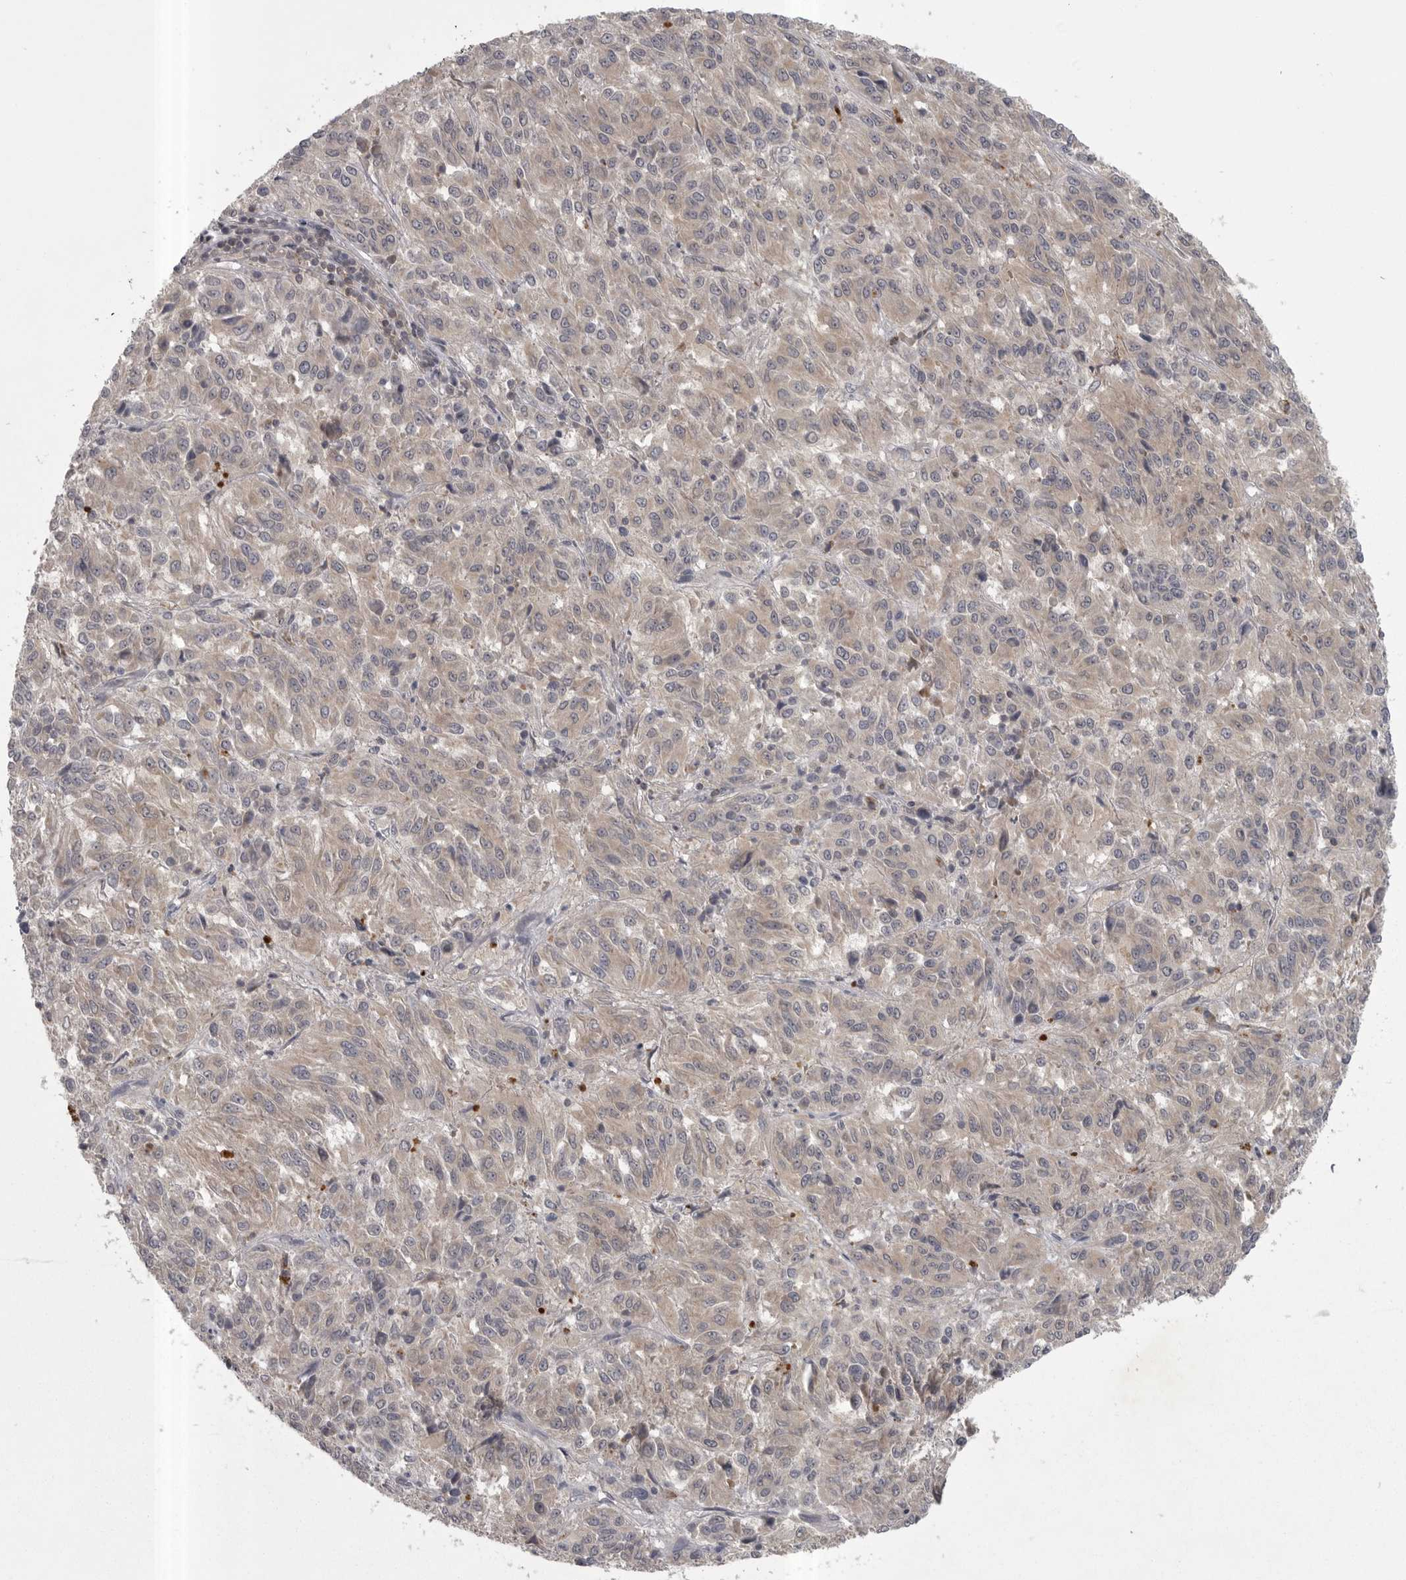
{"staining": {"intensity": "weak", "quantity": "<25%", "location": "cytoplasmic/membranous"}, "tissue": "melanoma", "cell_type": "Tumor cells", "image_type": "cancer", "snomed": [{"axis": "morphology", "description": "Malignant melanoma, Metastatic site"}, {"axis": "topography", "description": "Lung"}], "caption": "A histopathology image of malignant melanoma (metastatic site) stained for a protein displays no brown staining in tumor cells.", "gene": "PHF13", "patient": {"sex": "male", "age": 64}}